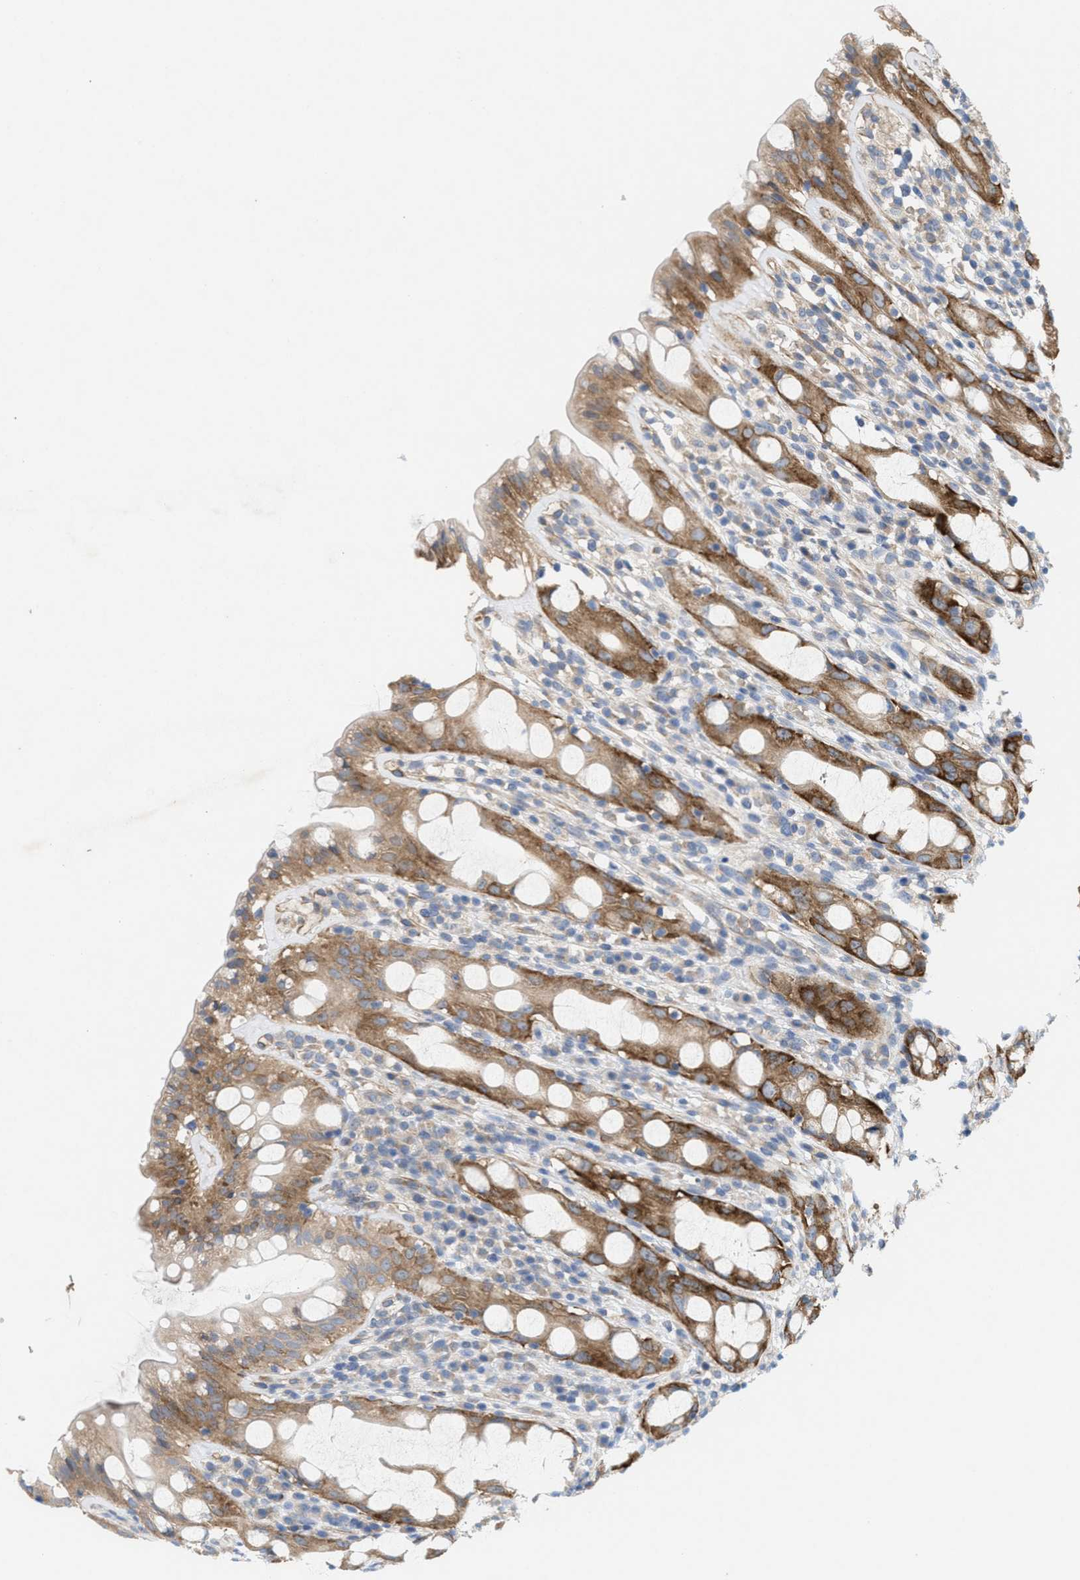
{"staining": {"intensity": "strong", "quantity": ">75%", "location": "cytoplasmic/membranous"}, "tissue": "rectum", "cell_type": "Glandular cells", "image_type": "normal", "snomed": [{"axis": "morphology", "description": "Normal tissue, NOS"}, {"axis": "topography", "description": "Rectum"}], "caption": "Normal rectum was stained to show a protein in brown. There is high levels of strong cytoplasmic/membranous staining in about >75% of glandular cells. (DAB = brown stain, brightfield microscopy at high magnification).", "gene": "UBAP2", "patient": {"sex": "male", "age": 44}}